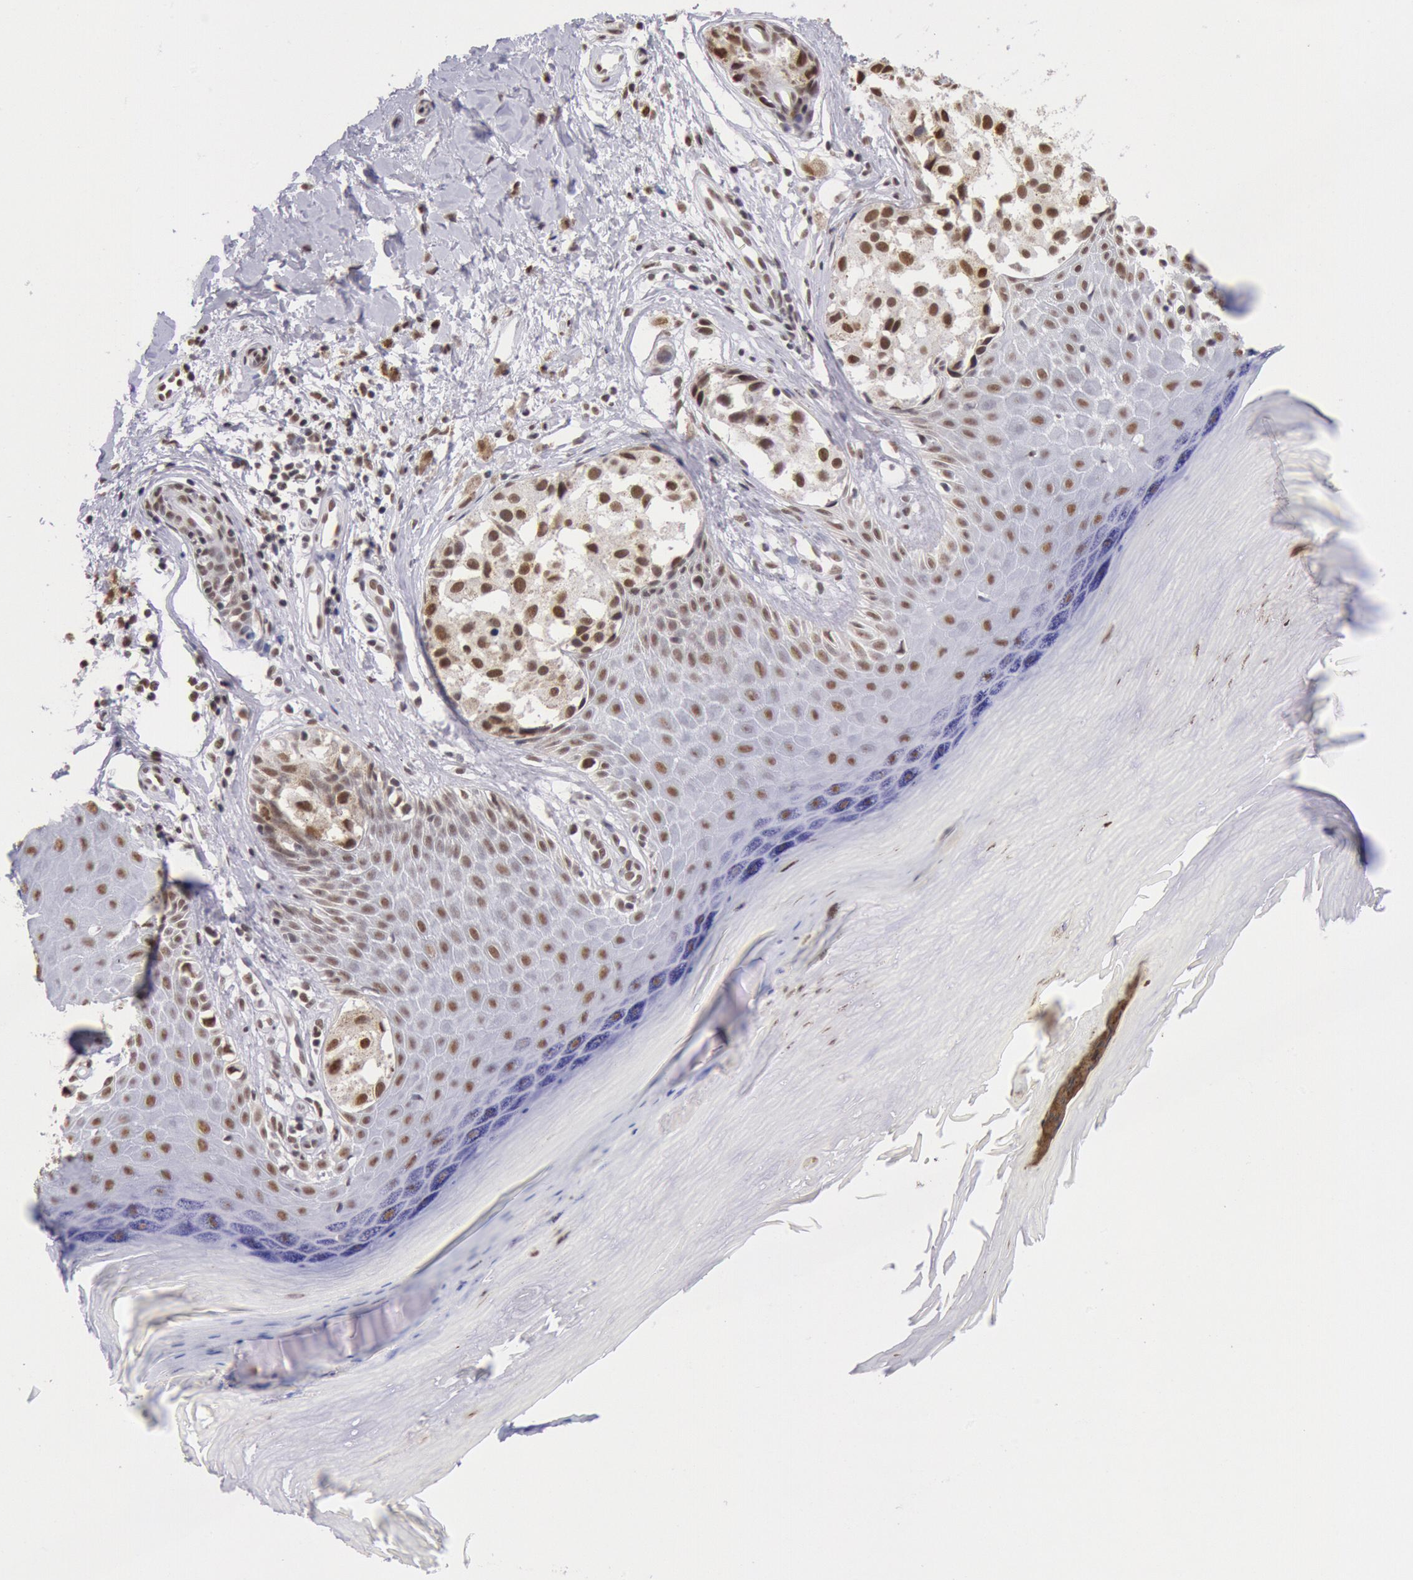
{"staining": {"intensity": "moderate", "quantity": ">75%", "location": "nuclear"}, "tissue": "melanoma", "cell_type": "Tumor cells", "image_type": "cancer", "snomed": [{"axis": "morphology", "description": "Malignant melanoma, NOS"}, {"axis": "topography", "description": "Skin"}], "caption": "Malignant melanoma stained for a protein (brown) exhibits moderate nuclear positive expression in about >75% of tumor cells.", "gene": "SNRPD3", "patient": {"sex": "male", "age": 79}}